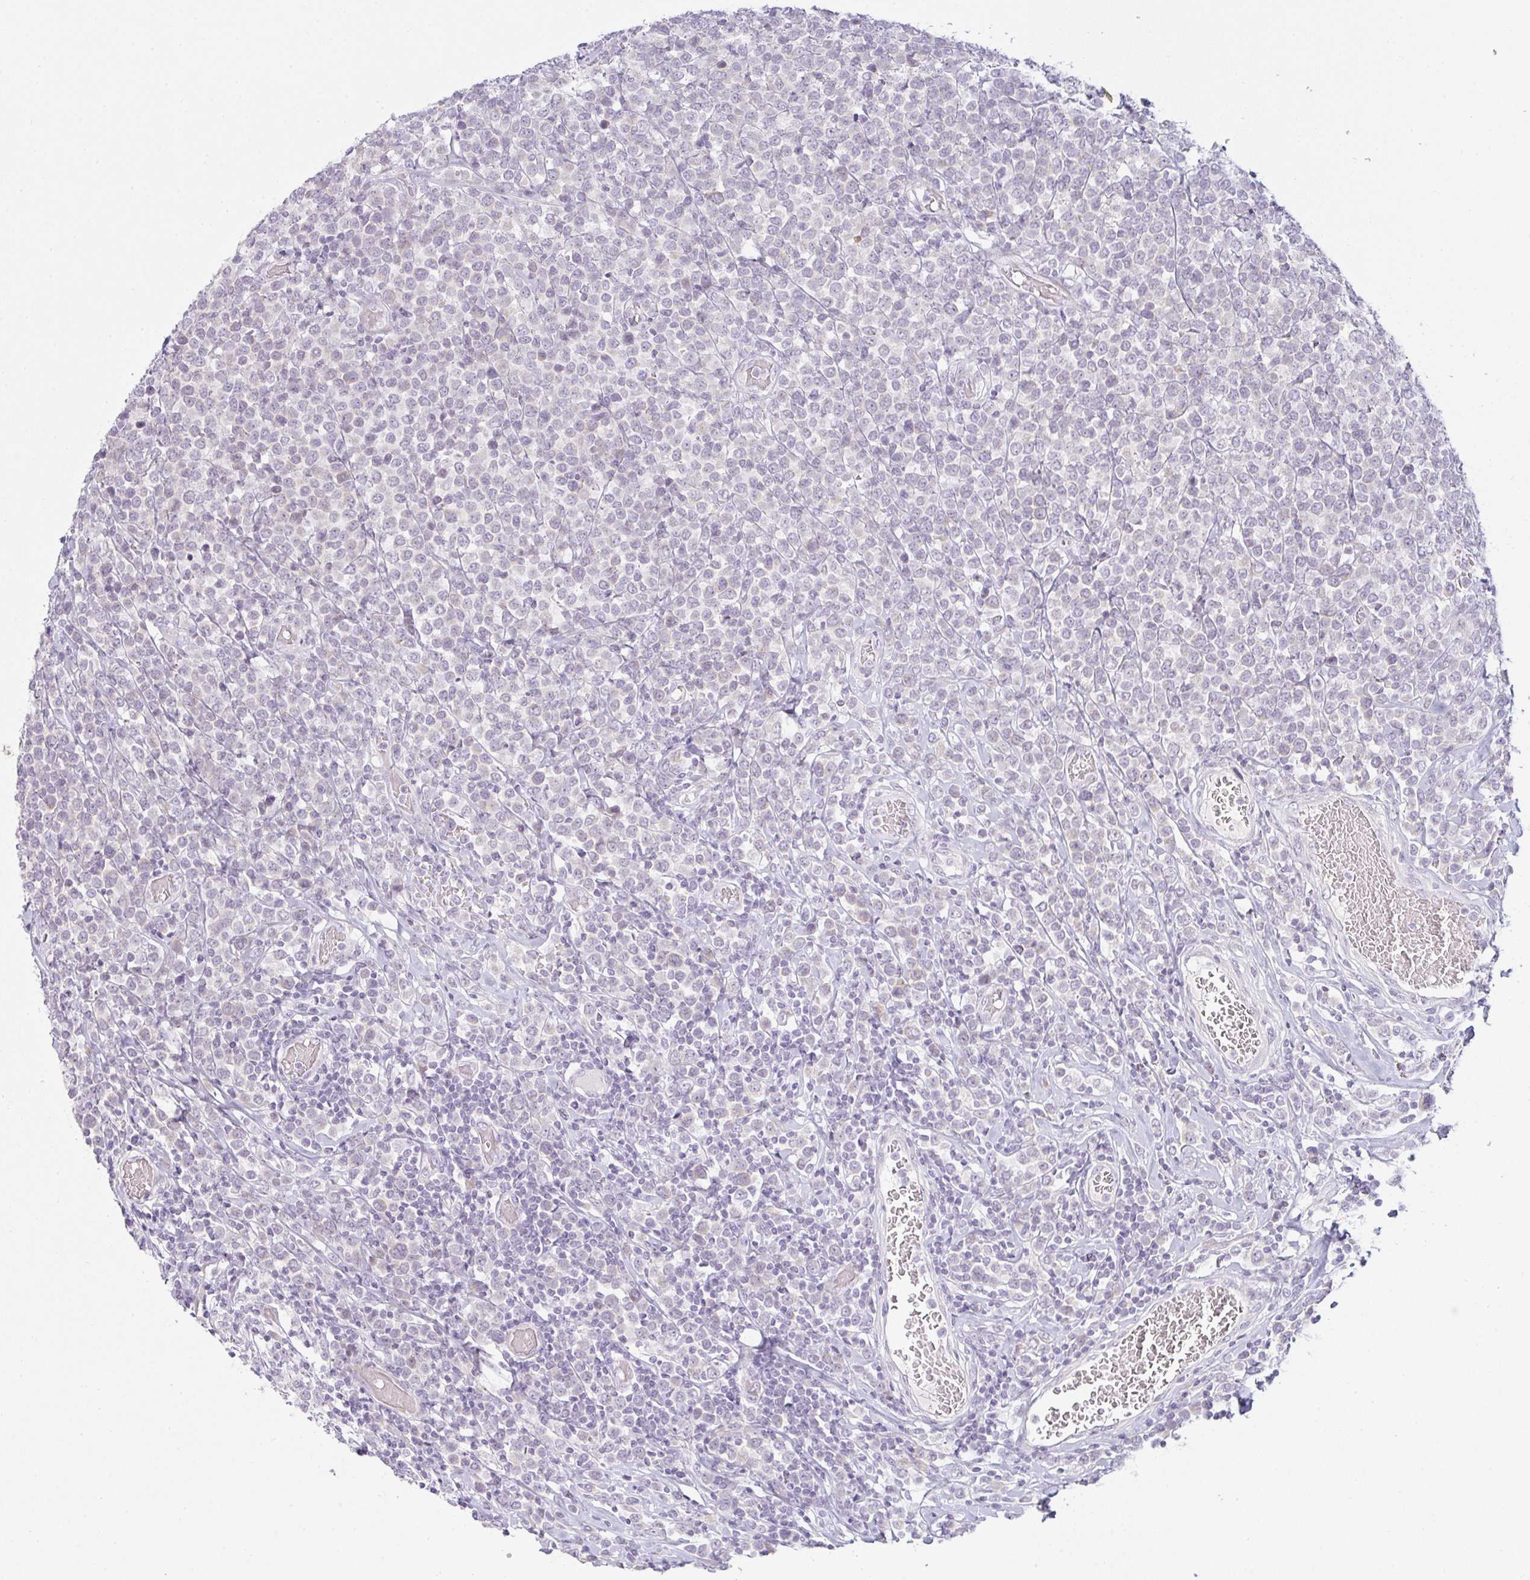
{"staining": {"intensity": "negative", "quantity": "none", "location": "none"}, "tissue": "lymphoma", "cell_type": "Tumor cells", "image_type": "cancer", "snomed": [{"axis": "morphology", "description": "Malignant lymphoma, non-Hodgkin's type, High grade"}, {"axis": "topography", "description": "Soft tissue"}], "caption": "This is an IHC image of human high-grade malignant lymphoma, non-Hodgkin's type. There is no staining in tumor cells.", "gene": "SIRPB2", "patient": {"sex": "female", "age": 56}}